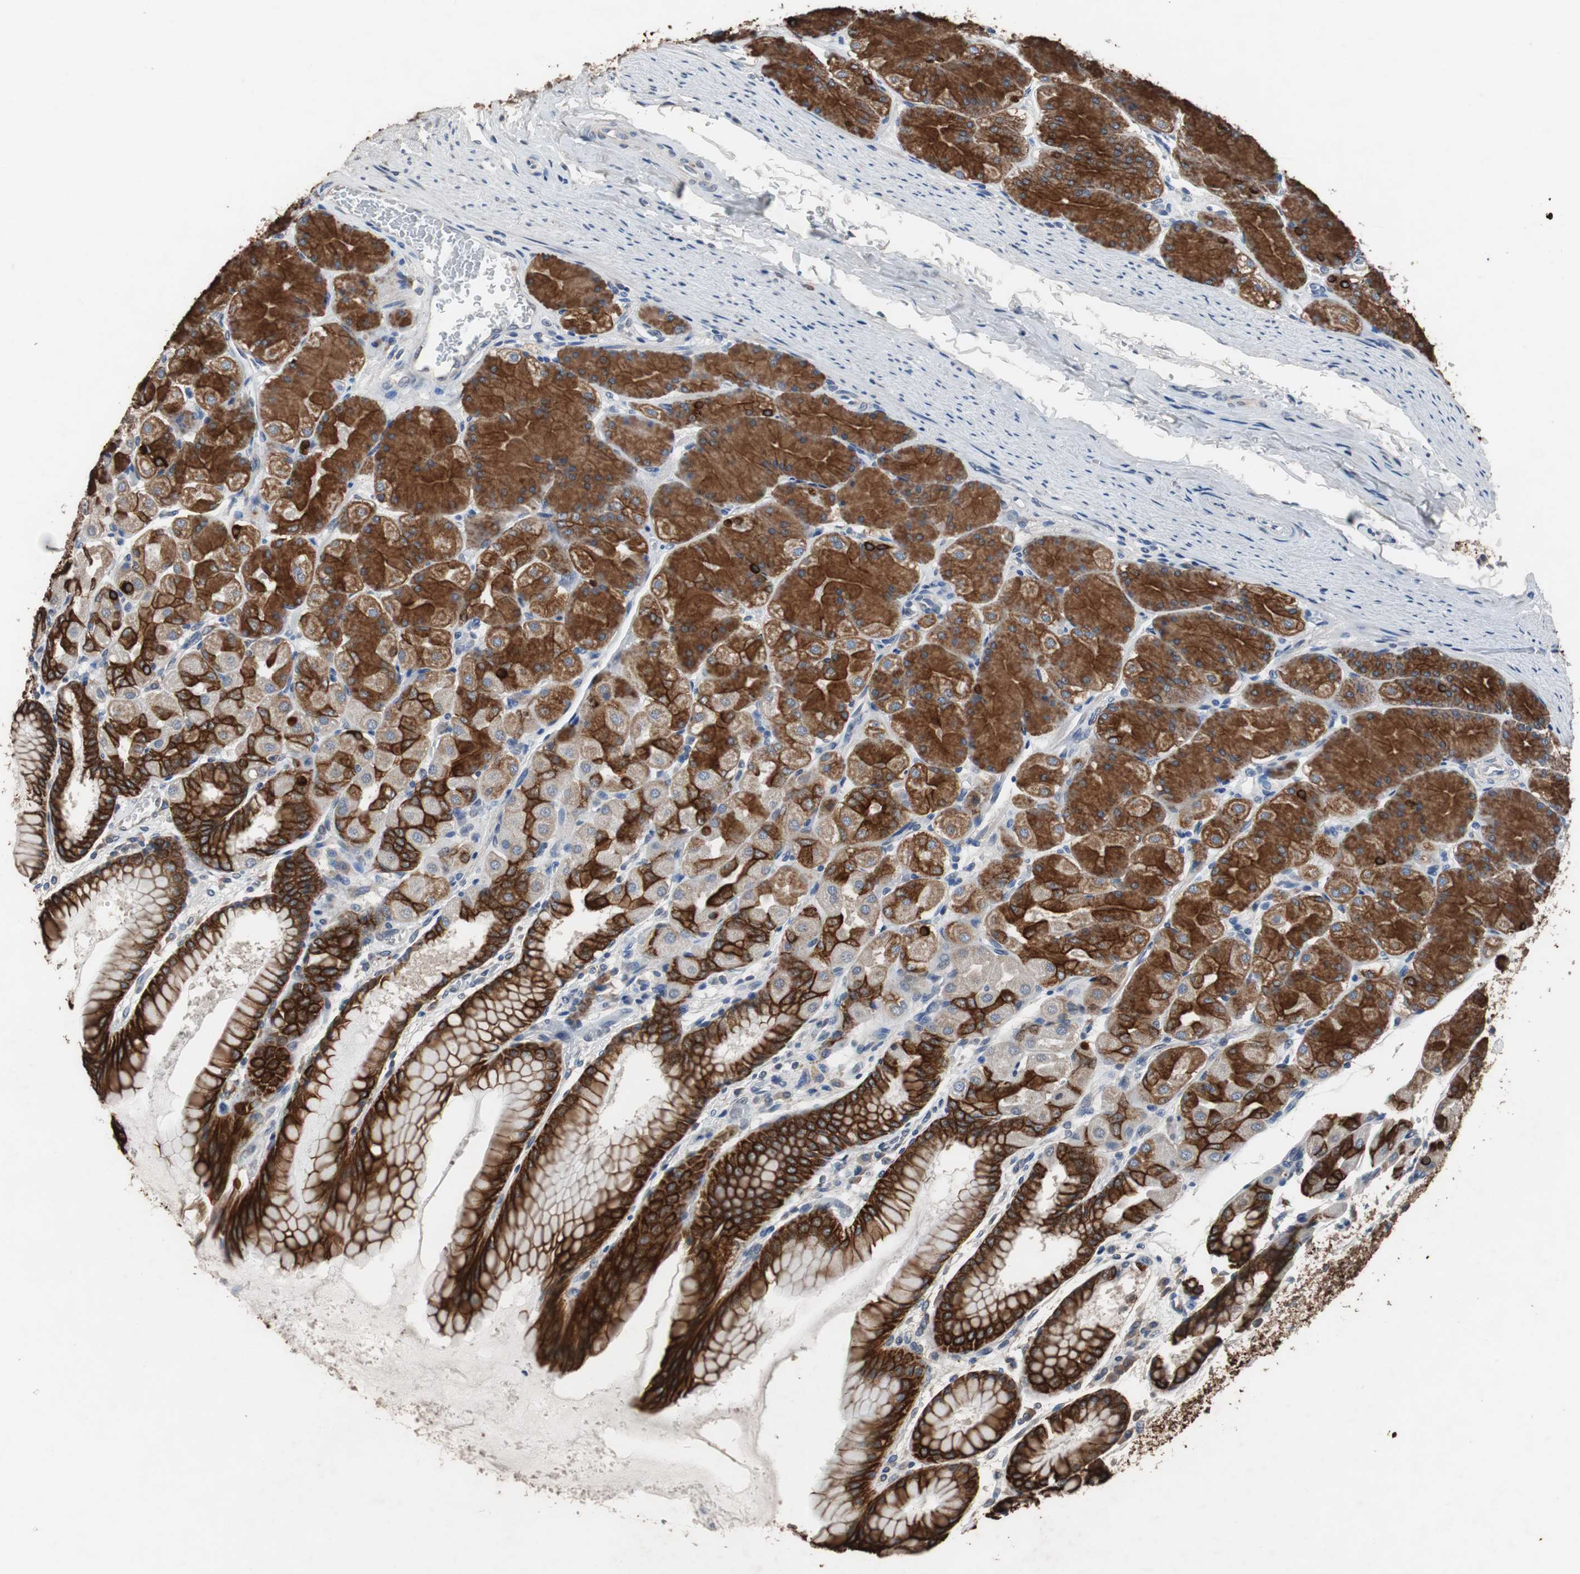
{"staining": {"intensity": "strong", "quantity": ">75%", "location": "cytoplasmic/membranous"}, "tissue": "stomach", "cell_type": "Glandular cells", "image_type": "normal", "snomed": [{"axis": "morphology", "description": "Normal tissue, NOS"}, {"axis": "topography", "description": "Stomach, upper"}], "caption": "Brown immunohistochemical staining in normal stomach shows strong cytoplasmic/membranous staining in about >75% of glandular cells. Using DAB (brown) and hematoxylin (blue) stains, captured at high magnification using brightfield microscopy.", "gene": "USP10", "patient": {"sex": "female", "age": 56}}